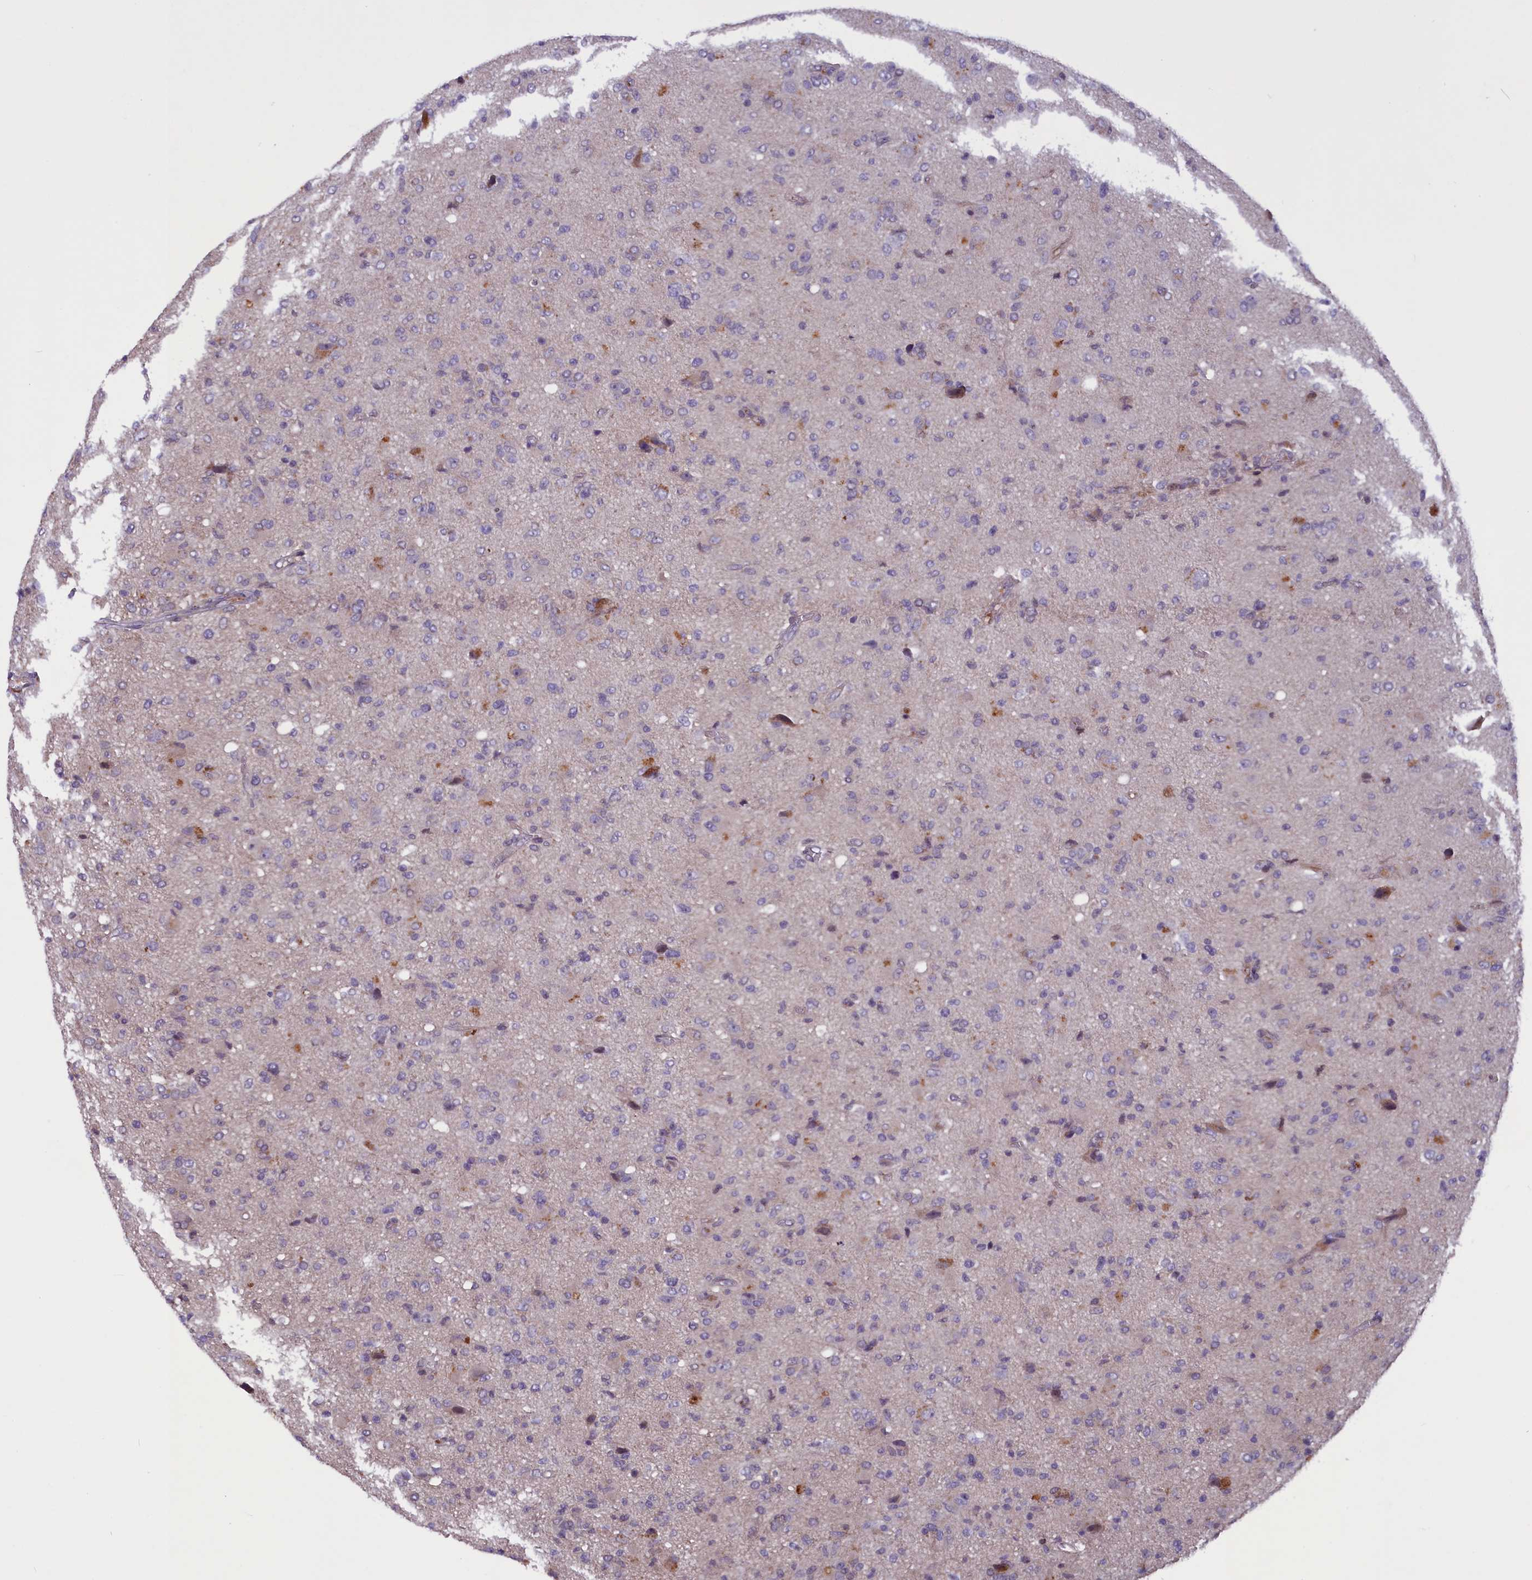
{"staining": {"intensity": "negative", "quantity": "none", "location": "none"}, "tissue": "glioma", "cell_type": "Tumor cells", "image_type": "cancer", "snomed": [{"axis": "morphology", "description": "Glioma, malignant, High grade"}, {"axis": "topography", "description": "Brain"}], "caption": "Tumor cells show no significant protein staining in high-grade glioma (malignant). The staining is performed using DAB brown chromogen with nuclei counter-stained in using hematoxylin.", "gene": "MAN2C1", "patient": {"sex": "female", "age": 57}}